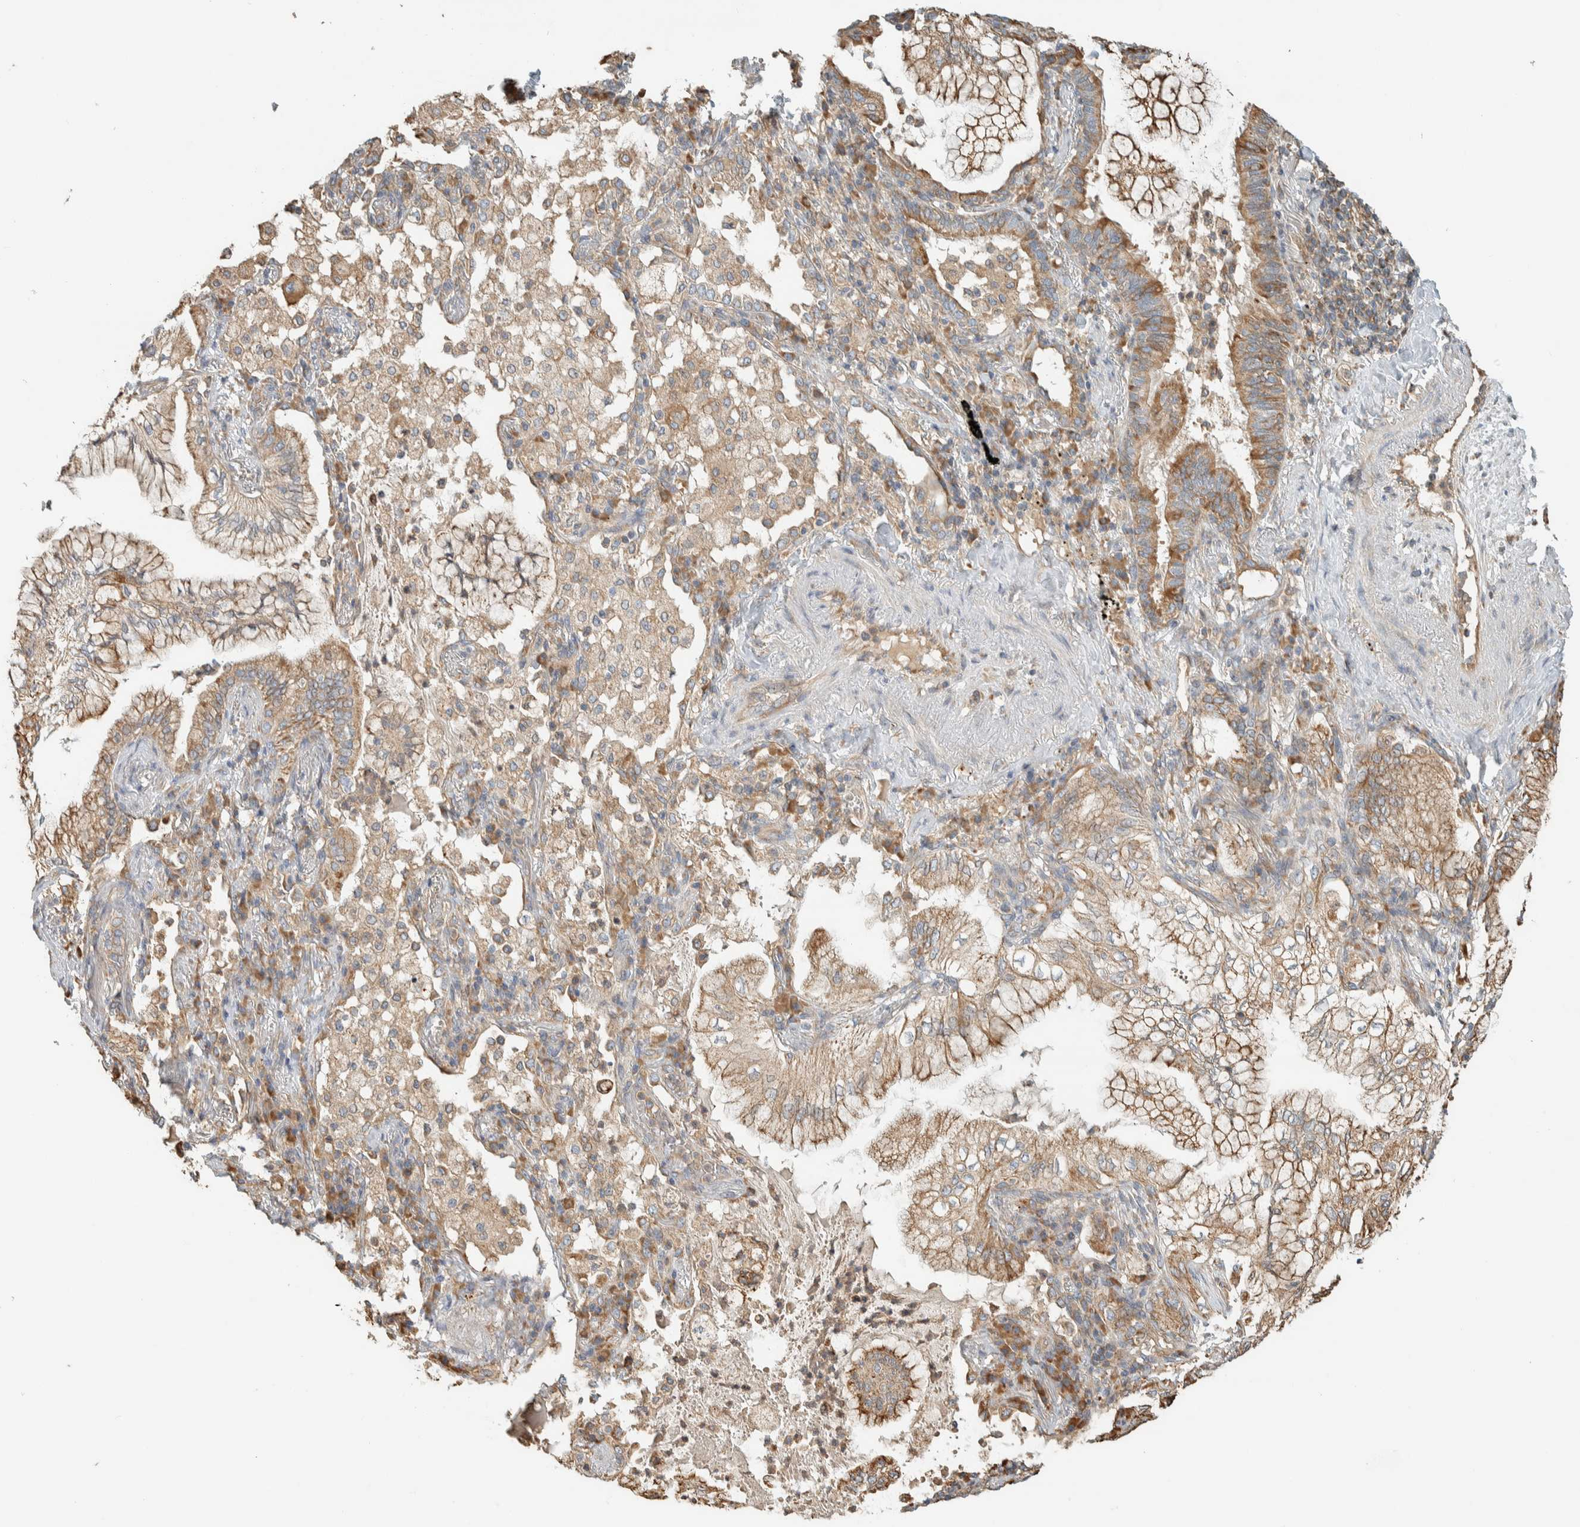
{"staining": {"intensity": "moderate", "quantity": ">75%", "location": "cytoplasmic/membranous"}, "tissue": "lung cancer", "cell_type": "Tumor cells", "image_type": "cancer", "snomed": [{"axis": "morphology", "description": "Adenocarcinoma, NOS"}, {"axis": "topography", "description": "Lung"}], "caption": "Approximately >75% of tumor cells in lung adenocarcinoma show moderate cytoplasmic/membranous protein staining as visualized by brown immunohistochemical staining.", "gene": "RAB11FIP1", "patient": {"sex": "female", "age": 70}}